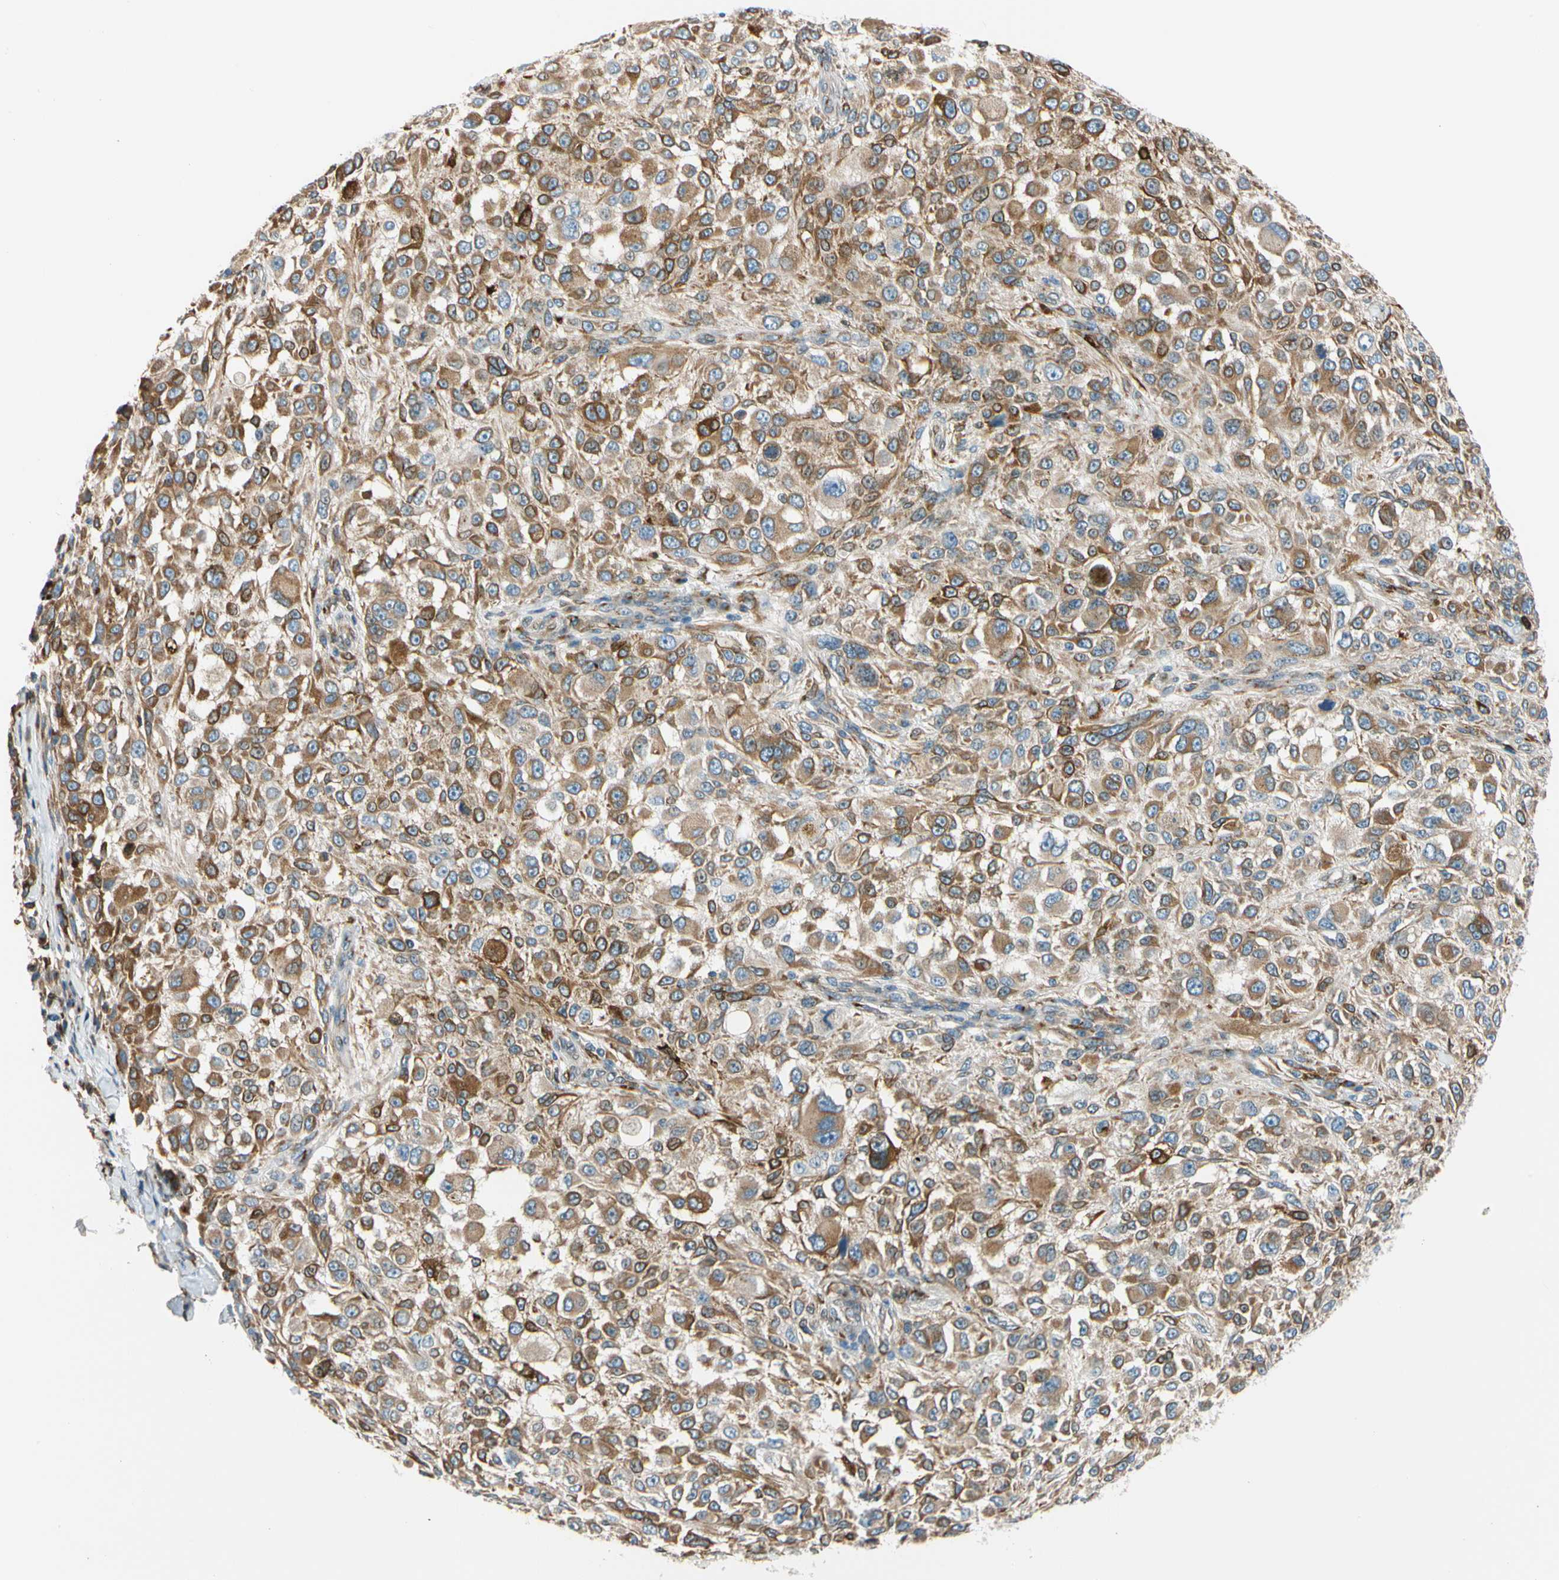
{"staining": {"intensity": "moderate", "quantity": ">75%", "location": "cytoplasmic/membranous"}, "tissue": "melanoma", "cell_type": "Tumor cells", "image_type": "cancer", "snomed": [{"axis": "morphology", "description": "Necrosis, NOS"}, {"axis": "morphology", "description": "Malignant melanoma, NOS"}, {"axis": "topography", "description": "Skin"}], "caption": "This image displays malignant melanoma stained with IHC to label a protein in brown. The cytoplasmic/membranous of tumor cells show moderate positivity for the protein. Nuclei are counter-stained blue.", "gene": "NUCB1", "patient": {"sex": "female", "age": 87}}